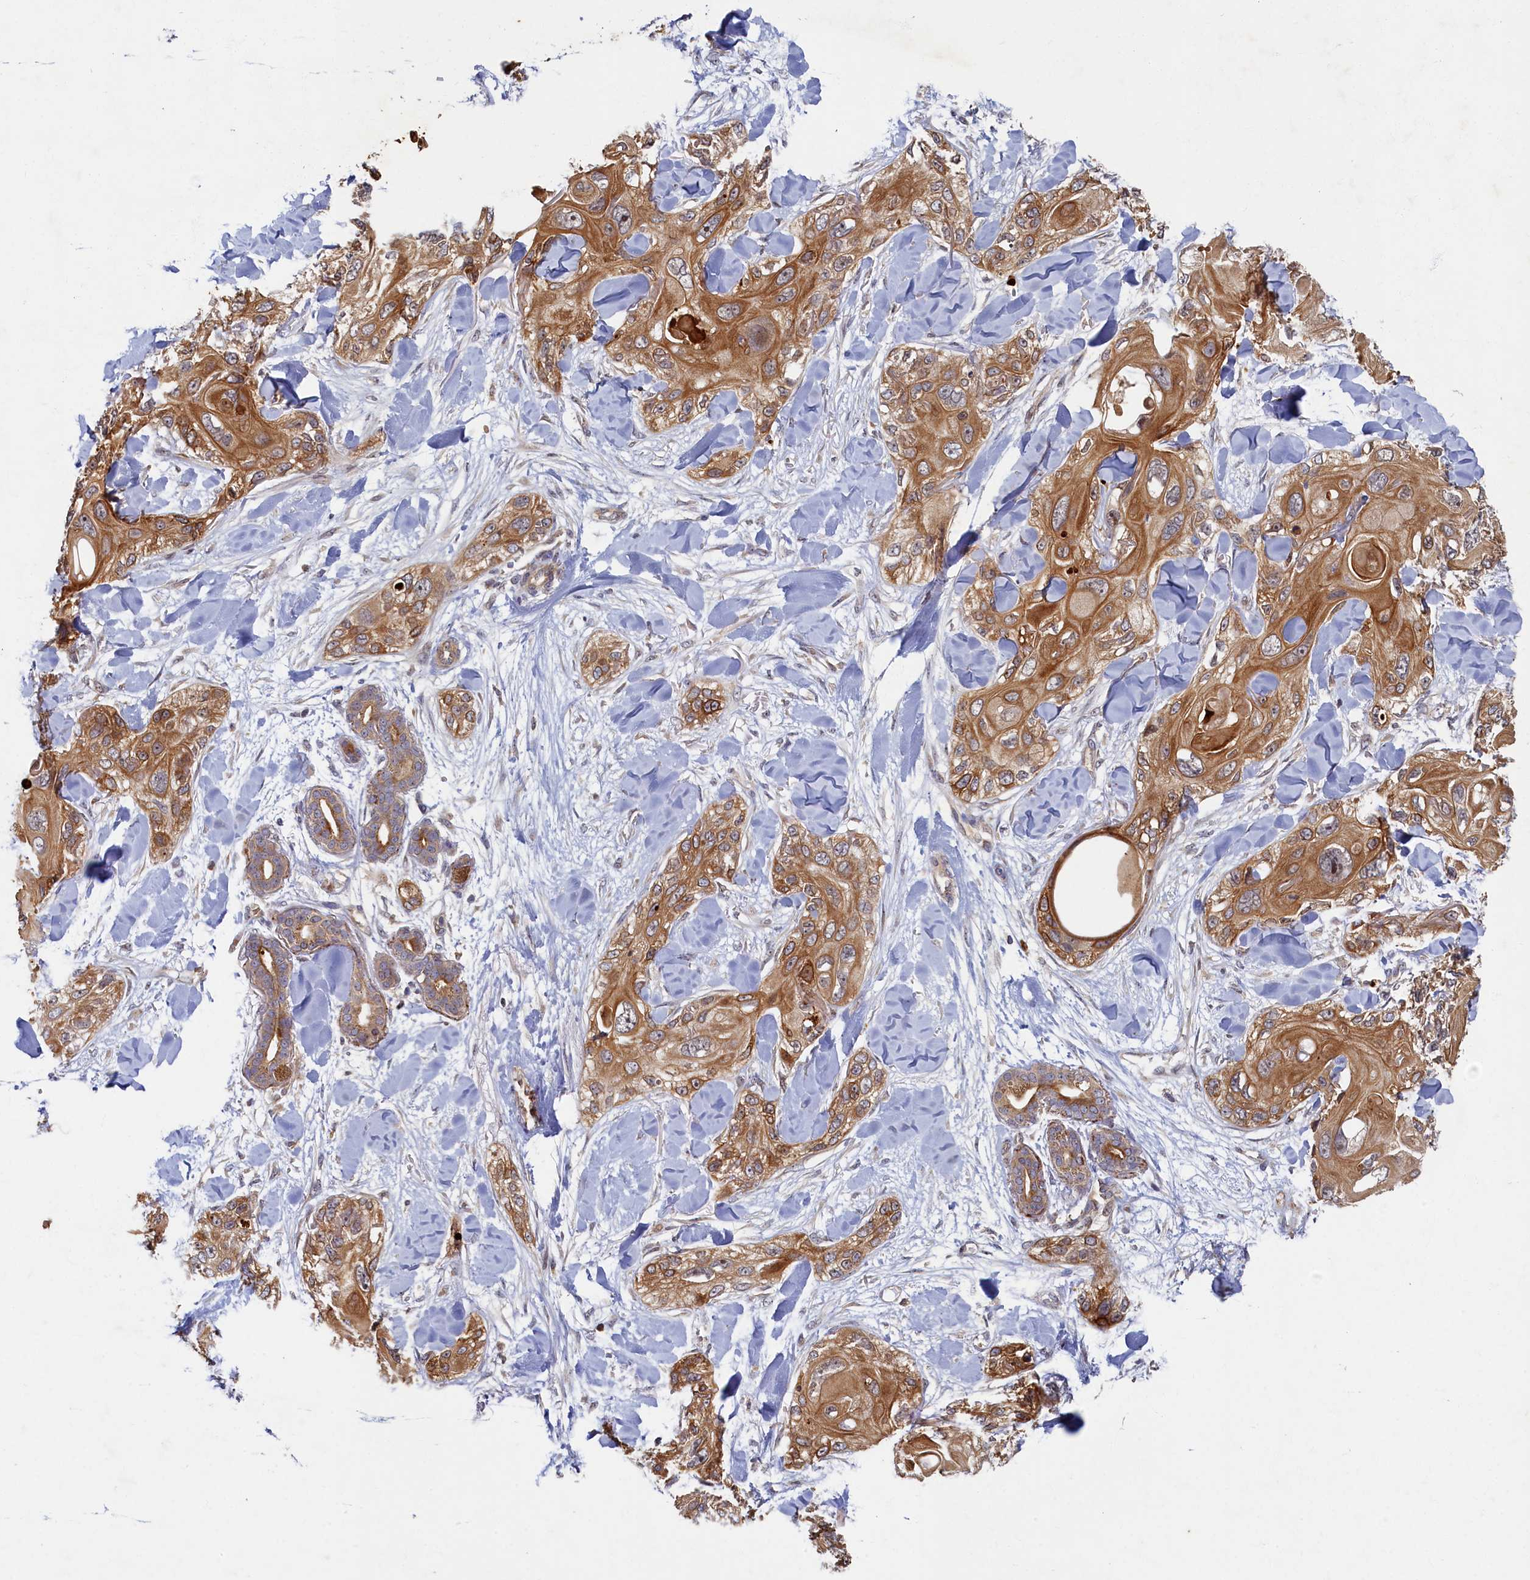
{"staining": {"intensity": "moderate", "quantity": ">75%", "location": "cytoplasmic/membranous"}, "tissue": "skin cancer", "cell_type": "Tumor cells", "image_type": "cancer", "snomed": [{"axis": "morphology", "description": "Normal tissue, NOS"}, {"axis": "morphology", "description": "Squamous cell carcinoma, NOS"}, {"axis": "topography", "description": "Skin"}], "caption": "Skin cancer stained for a protein (brown) displays moderate cytoplasmic/membranous positive expression in approximately >75% of tumor cells.", "gene": "CEP20", "patient": {"sex": "male", "age": 72}}